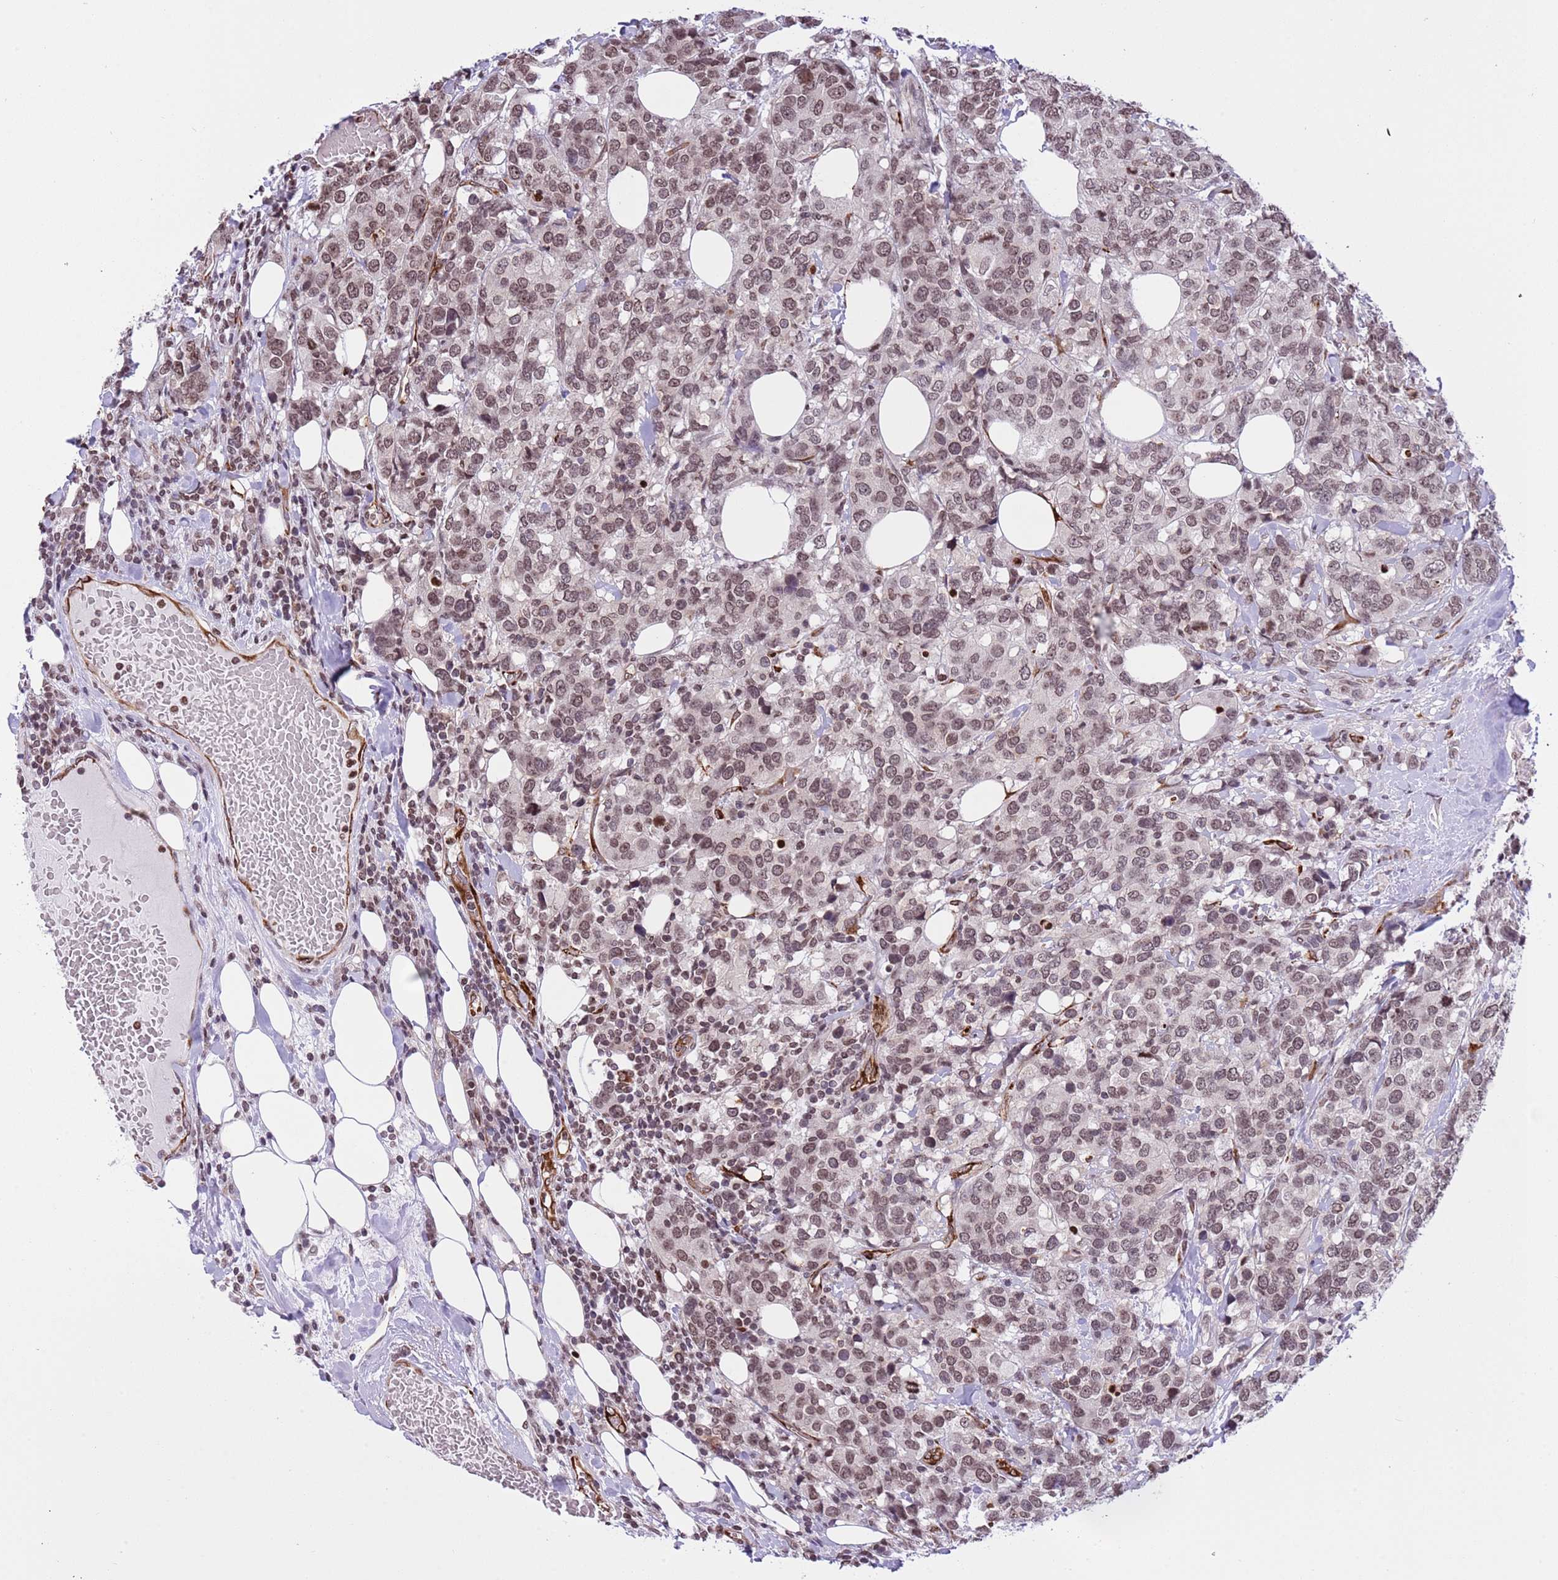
{"staining": {"intensity": "moderate", "quantity": ">75%", "location": "nuclear"}, "tissue": "breast cancer", "cell_type": "Tumor cells", "image_type": "cancer", "snomed": [{"axis": "morphology", "description": "Lobular carcinoma"}, {"axis": "topography", "description": "Breast"}], "caption": "IHC micrograph of neoplastic tissue: human breast cancer stained using immunohistochemistry (IHC) reveals medium levels of moderate protein expression localized specifically in the nuclear of tumor cells, appearing as a nuclear brown color.", "gene": "NRIP1", "patient": {"sex": "female", "age": 59}}